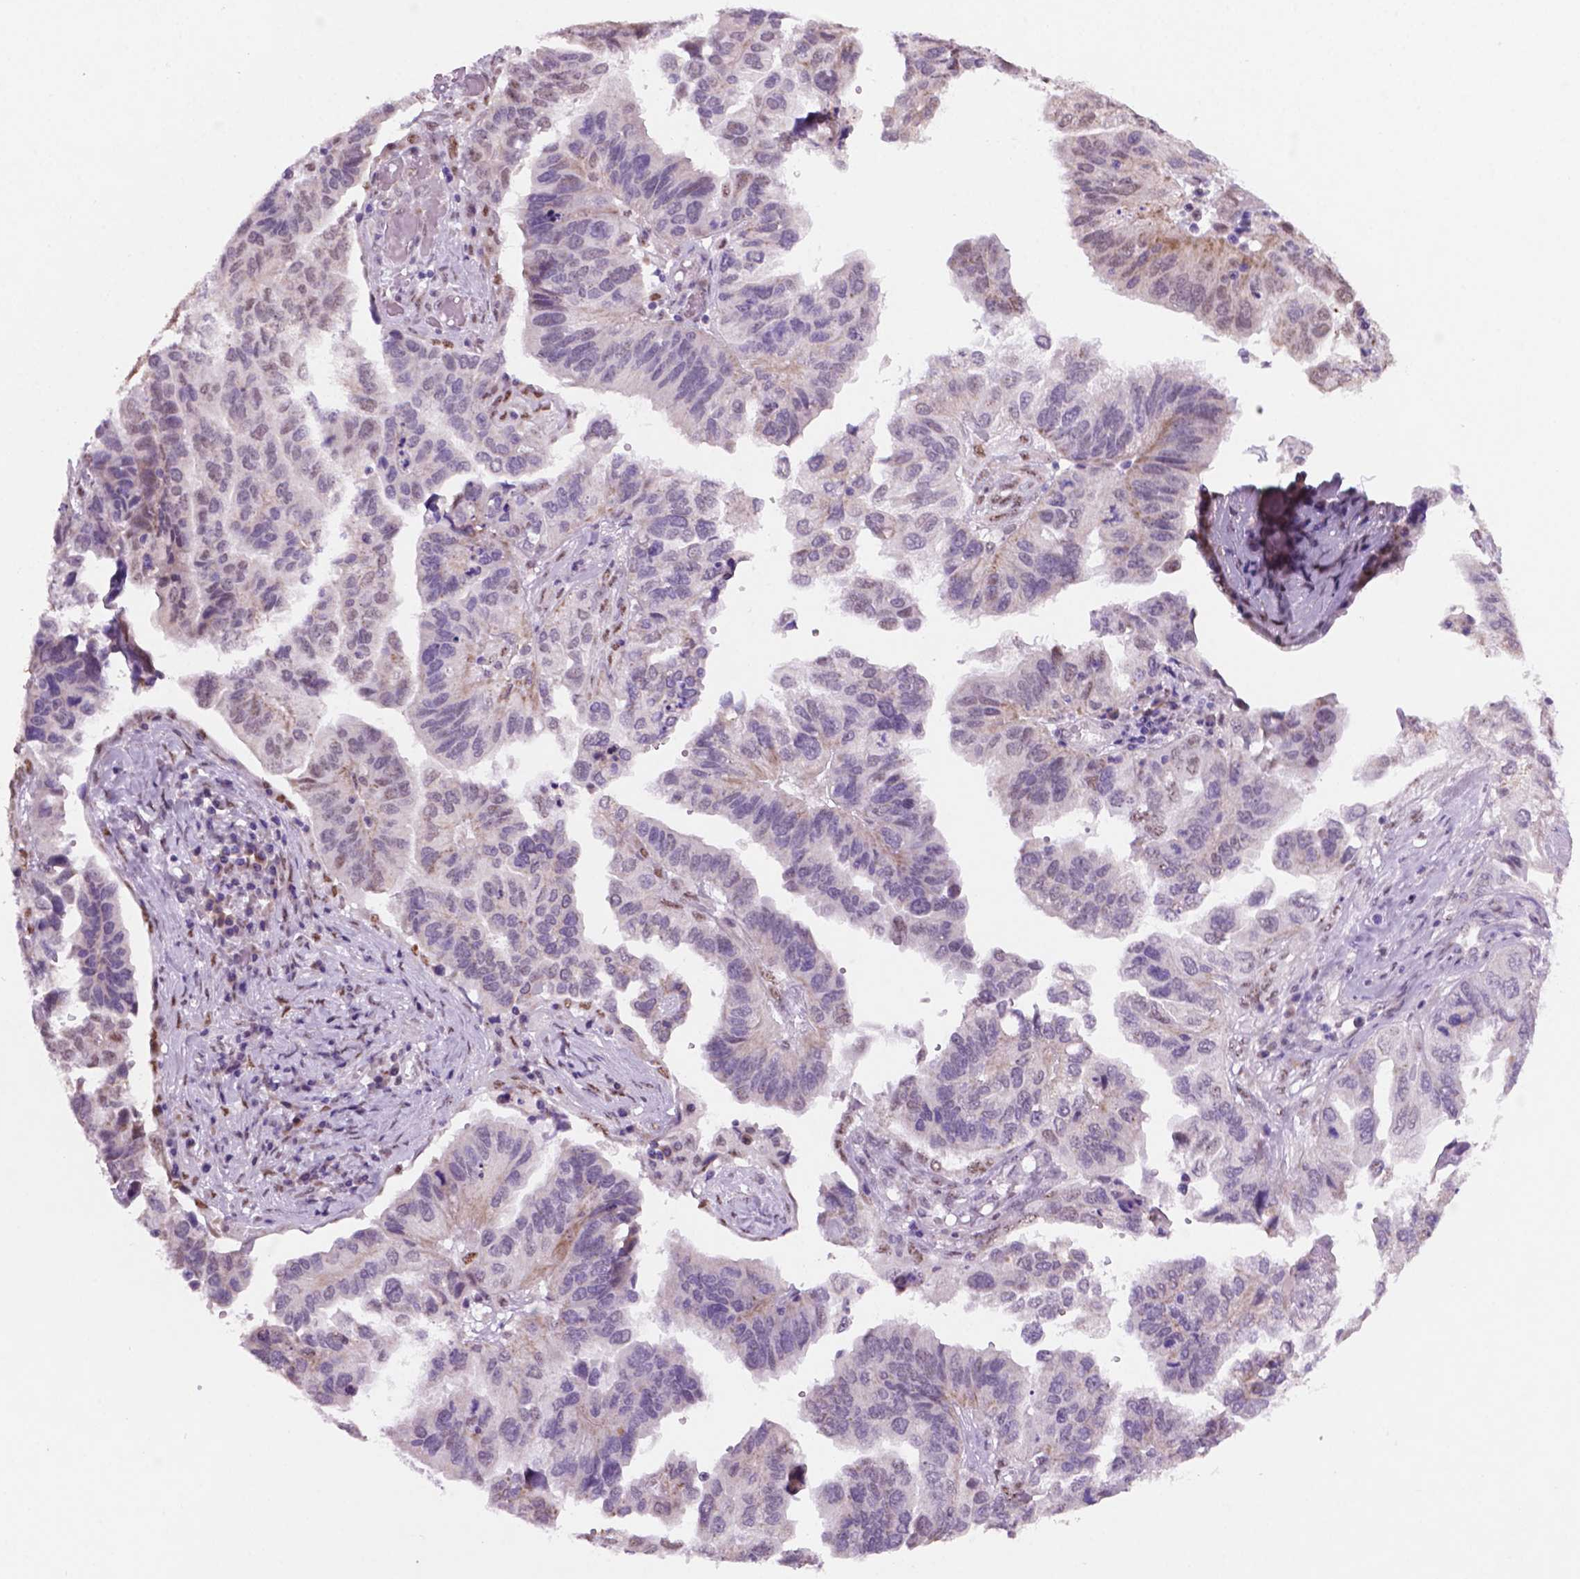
{"staining": {"intensity": "moderate", "quantity": "<25%", "location": "nuclear"}, "tissue": "ovarian cancer", "cell_type": "Tumor cells", "image_type": "cancer", "snomed": [{"axis": "morphology", "description": "Cystadenocarcinoma, serous, NOS"}, {"axis": "topography", "description": "Ovary"}], "caption": "About <25% of tumor cells in ovarian cancer display moderate nuclear protein expression as visualized by brown immunohistochemical staining.", "gene": "C18orf21", "patient": {"sex": "female", "age": 79}}